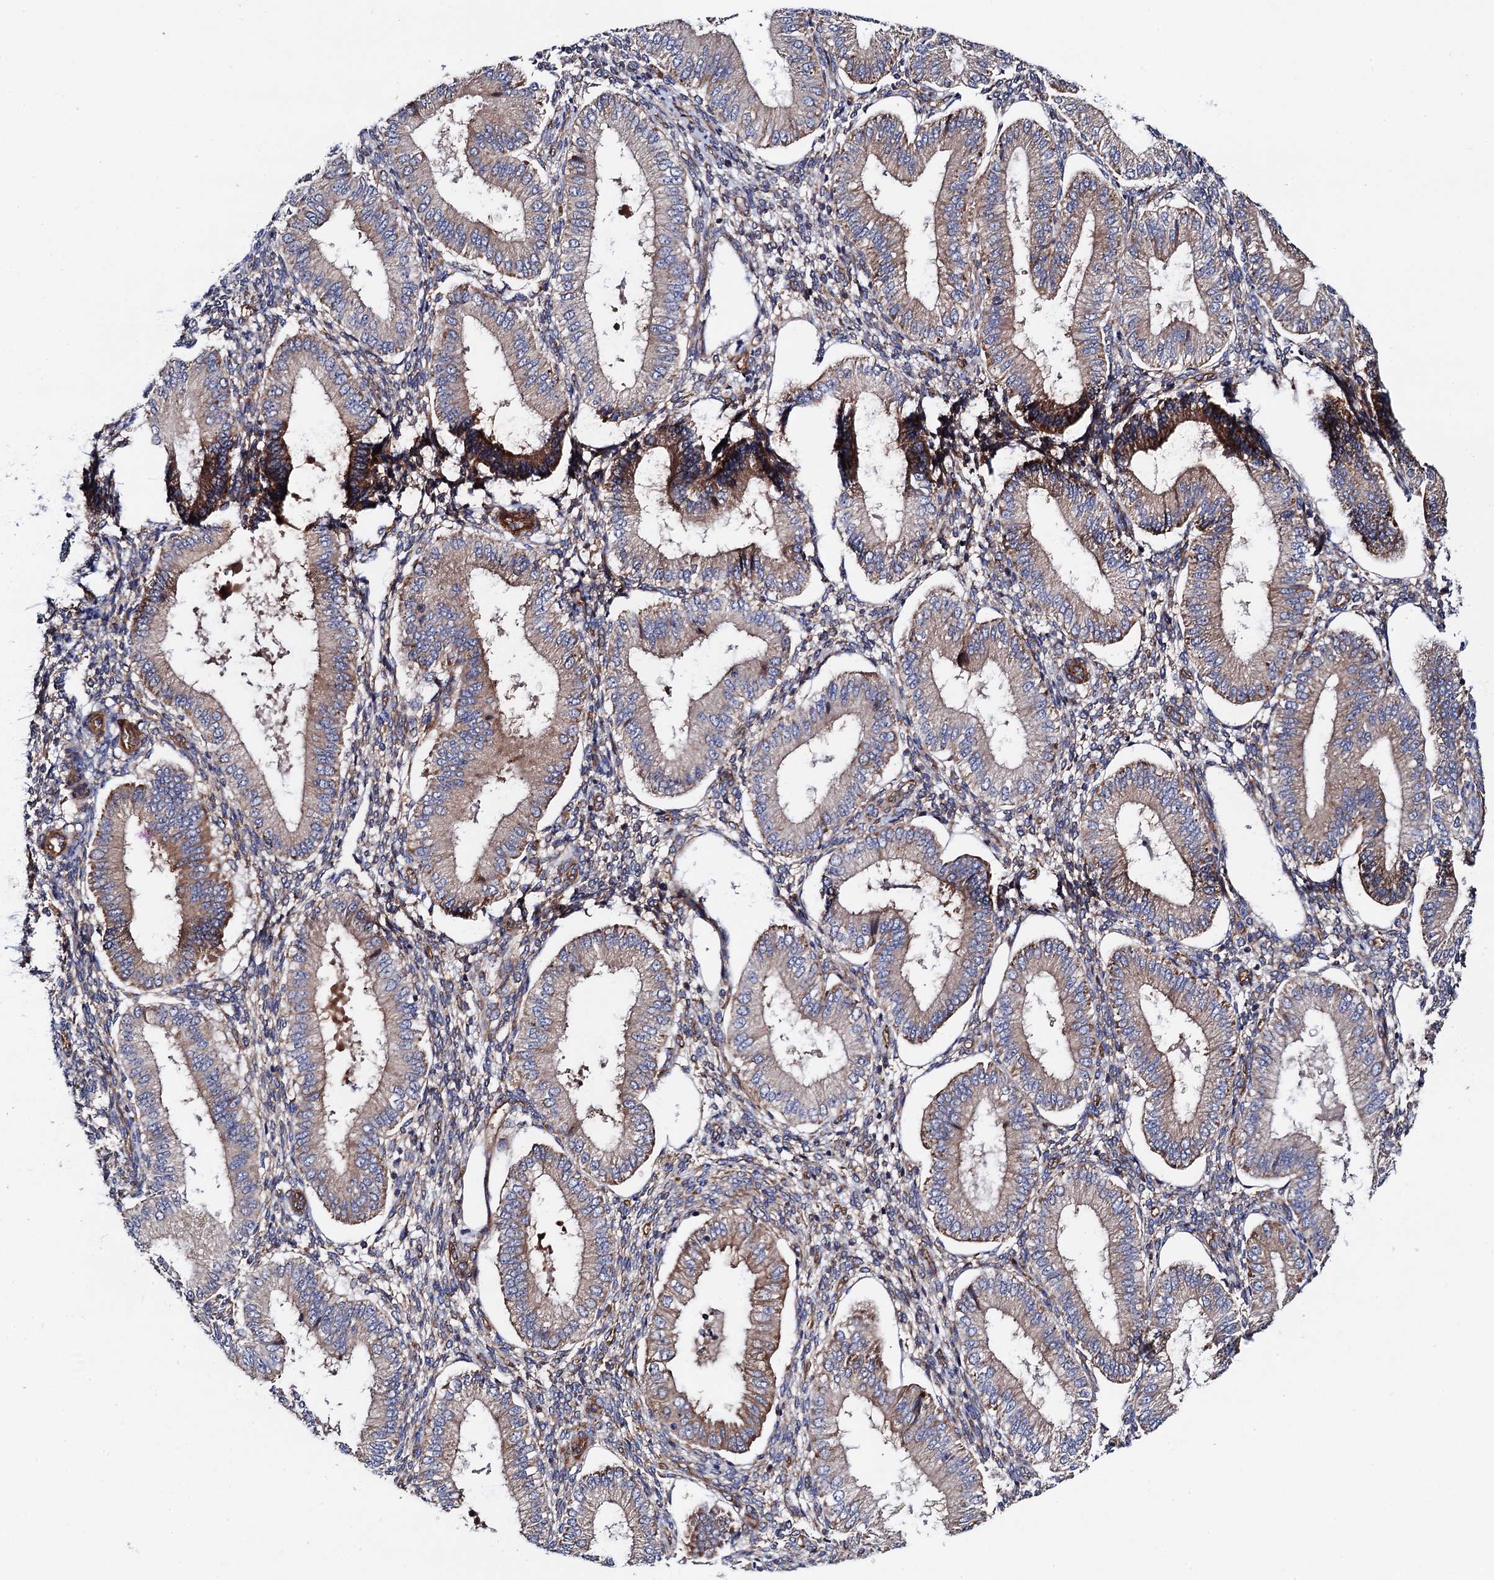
{"staining": {"intensity": "weak", "quantity": "<25%", "location": "cytoplasmic/membranous"}, "tissue": "endometrium", "cell_type": "Cells in endometrial stroma", "image_type": "normal", "snomed": [{"axis": "morphology", "description": "Normal tissue, NOS"}, {"axis": "topography", "description": "Endometrium"}], "caption": "Cells in endometrial stroma show no significant positivity in benign endometrium. The staining was performed using DAB to visualize the protein expression in brown, while the nuclei were stained in blue with hematoxylin (Magnification: 20x).", "gene": "MRPL48", "patient": {"sex": "female", "age": 39}}